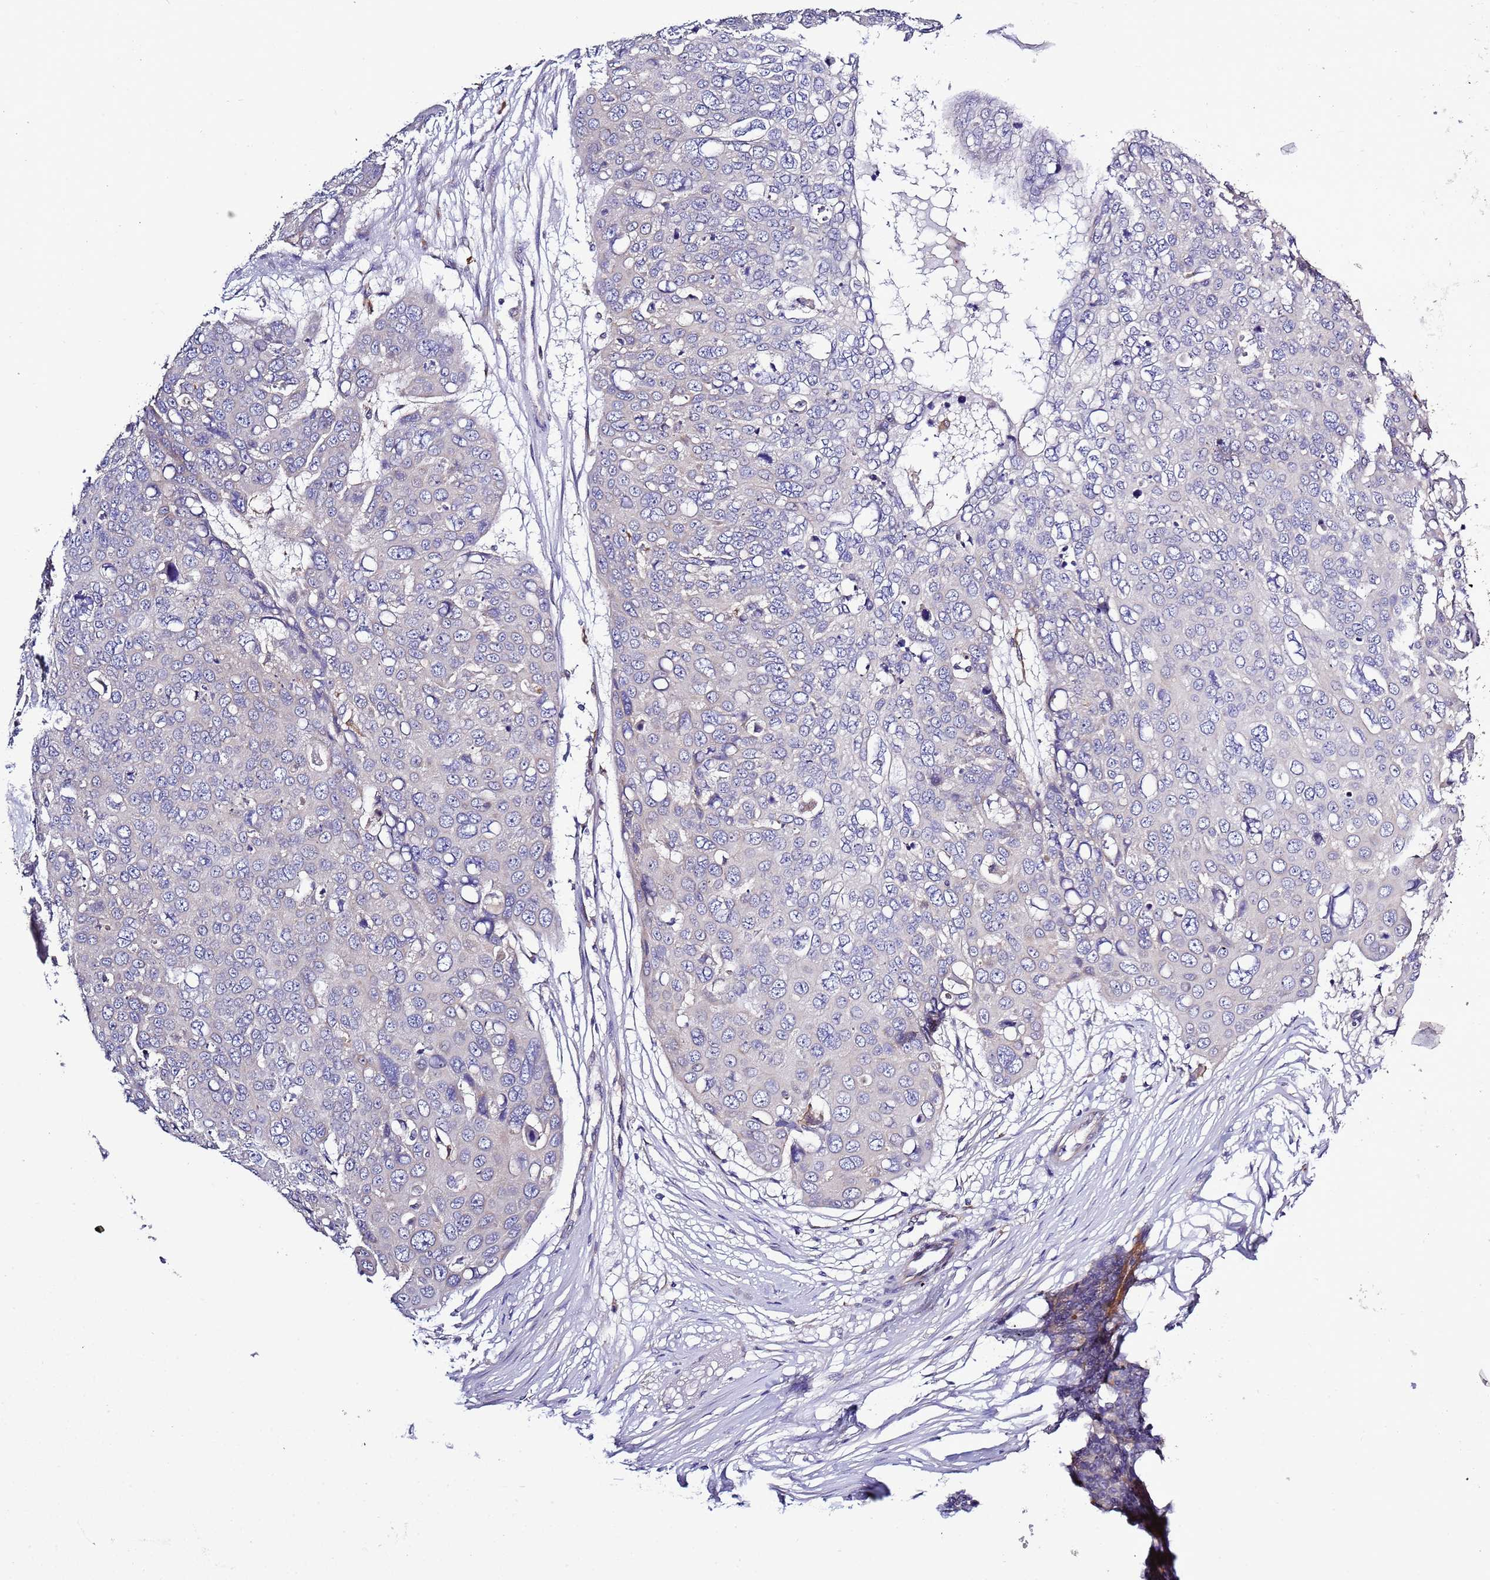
{"staining": {"intensity": "negative", "quantity": "none", "location": "none"}, "tissue": "skin cancer", "cell_type": "Tumor cells", "image_type": "cancer", "snomed": [{"axis": "morphology", "description": "Squamous cell carcinoma, NOS"}, {"axis": "topography", "description": "Skin"}], "caption": "IHC image of neoplastic tissue: skin cancer stained with DAB demonstrates no significant protein positivity in tumor cells.", "gene": "SPCS1", "patient": {"sex": "male", "age": 71}}